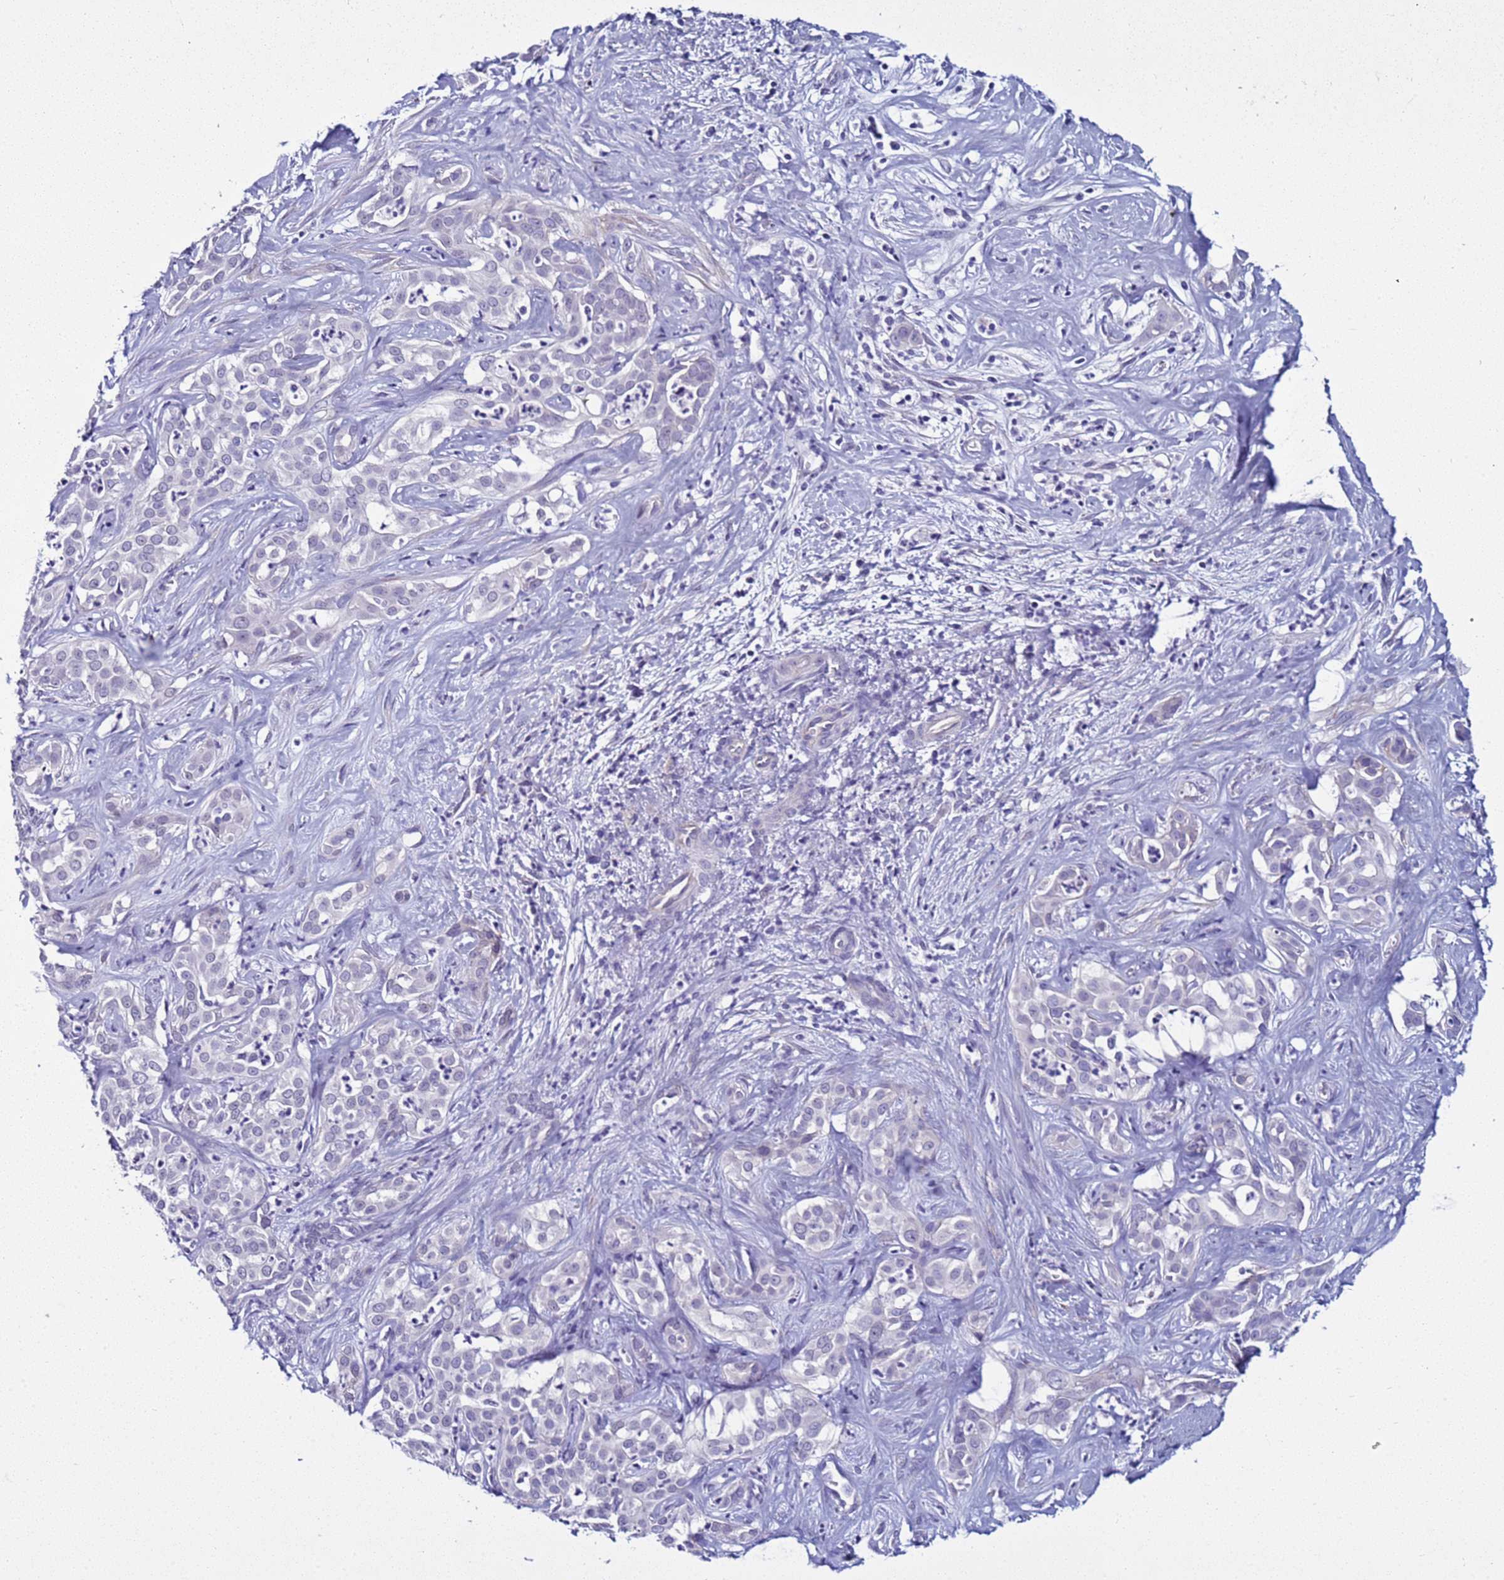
{"staining": {"intensity": "negative", "quantity": "none", "location": "none"}, "tissue": "liver cancer", "cell_type": "Tumor cells", "image_type": "cancer", "snomed": [{"axis": "morphology", "description": "Cholangiocarcinoma"}, {"axis": "topography", "description": "Liver"}], "caption": "This histopathology image is of liver cancer stained with IHC to label a protein in brown with the nuclei are counter-stained blue. There is no expression in tumor cells.", "gene": "LRRC10B", "patient": {"sex": "male", "age": 67}}